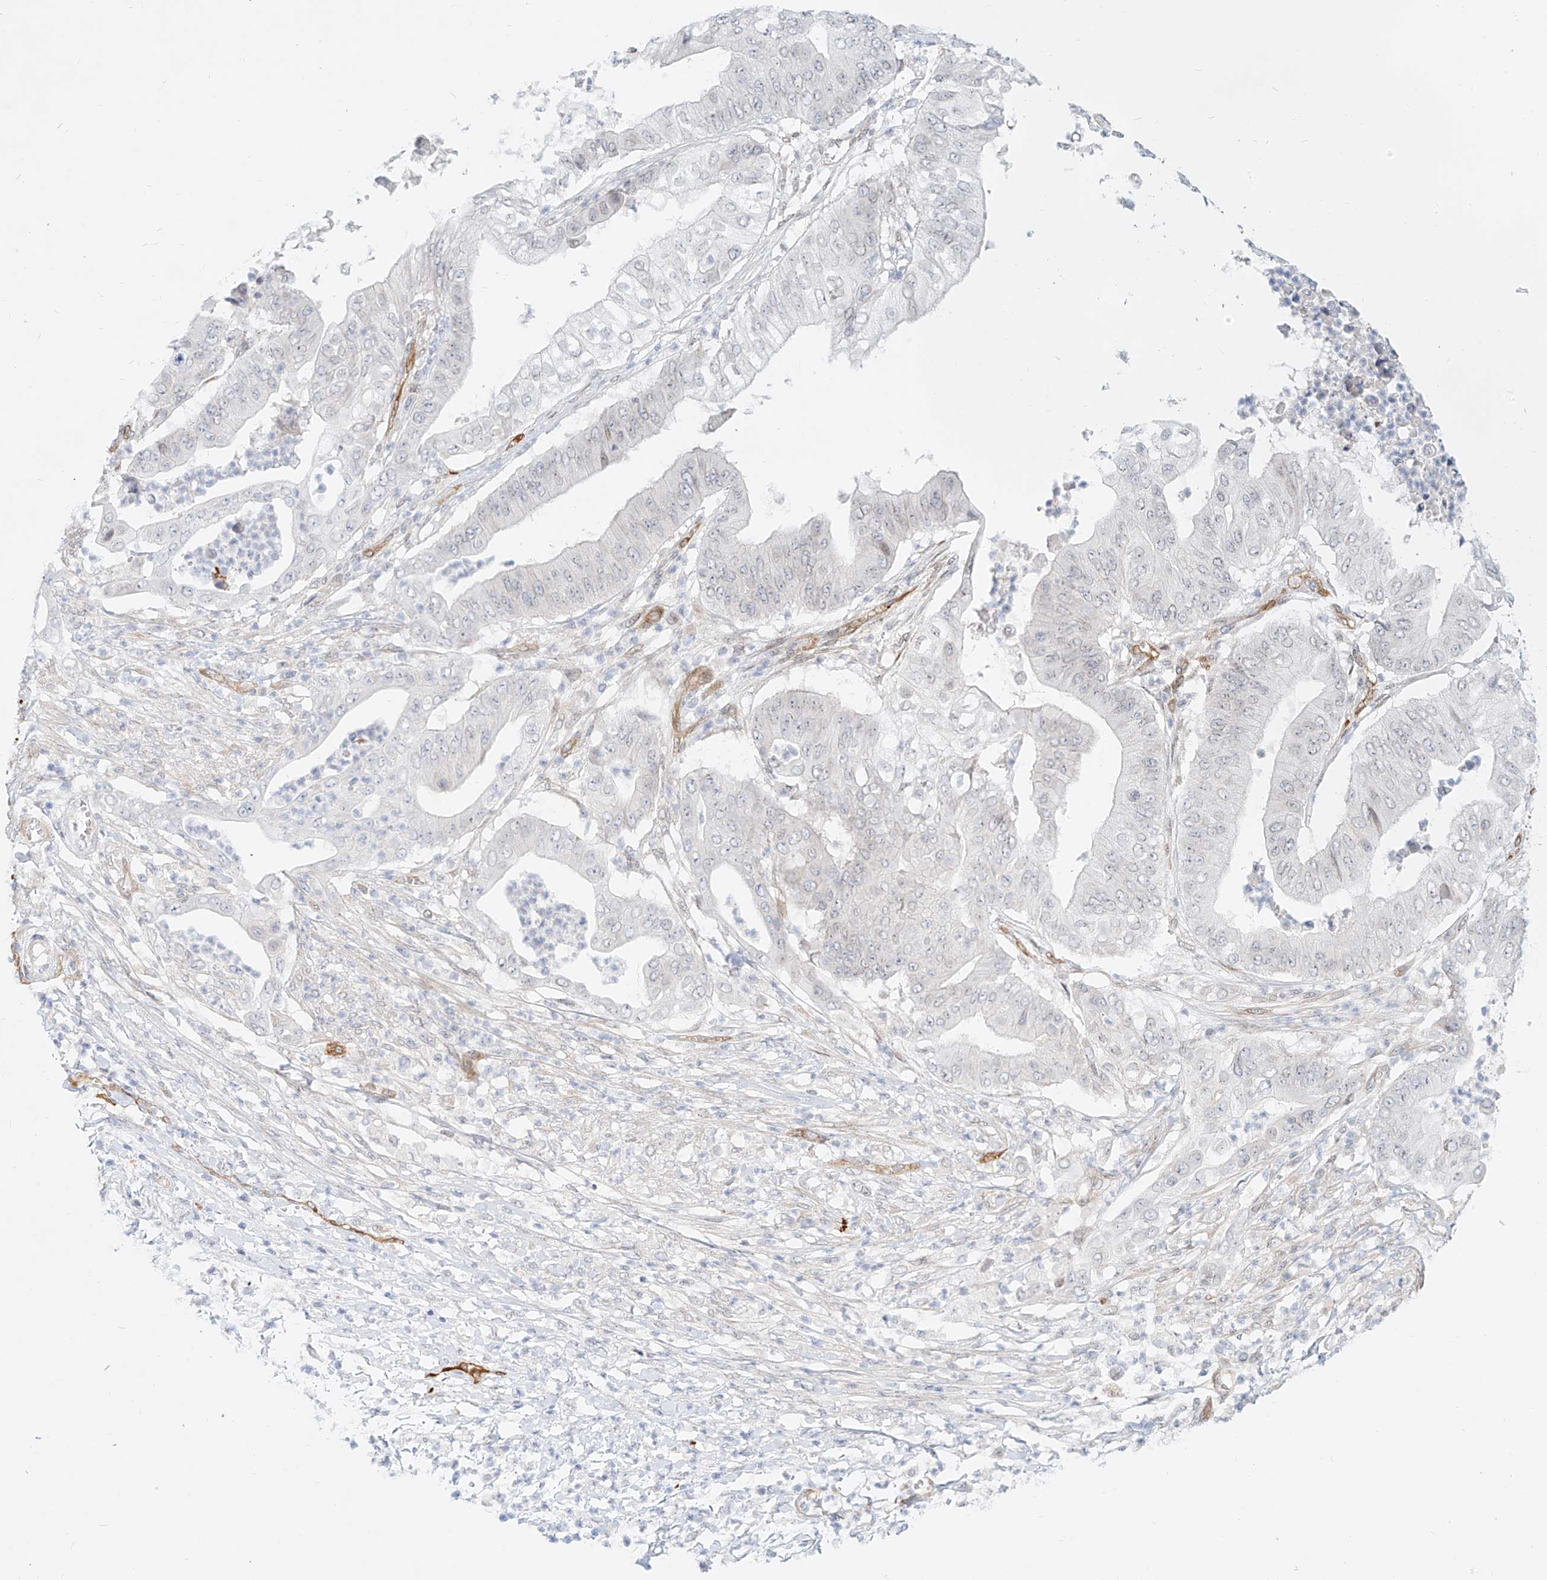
{"staining": {"intensity": "negative", "quantity": "none", "location": "none"}, "tissue": "pancreatic cancer", "cell_type": "Tumor cells", "image_type": "cancer", "snomed": [{"axis": "morphology", "description": "Adenocarcinoma, NOS"}, {"axis": "topography", "description": "Pancreas"}], "caption": "Immunohistochemistry image of neoplastic tissue: pancreatic adenocarcinoma stained with DAB (3,3'-diaminobenzidine) demonstrates no significant protein staining in tumor cells.", "gene": "NHSL1", "patient": {"sex": "female", "age": 77}}